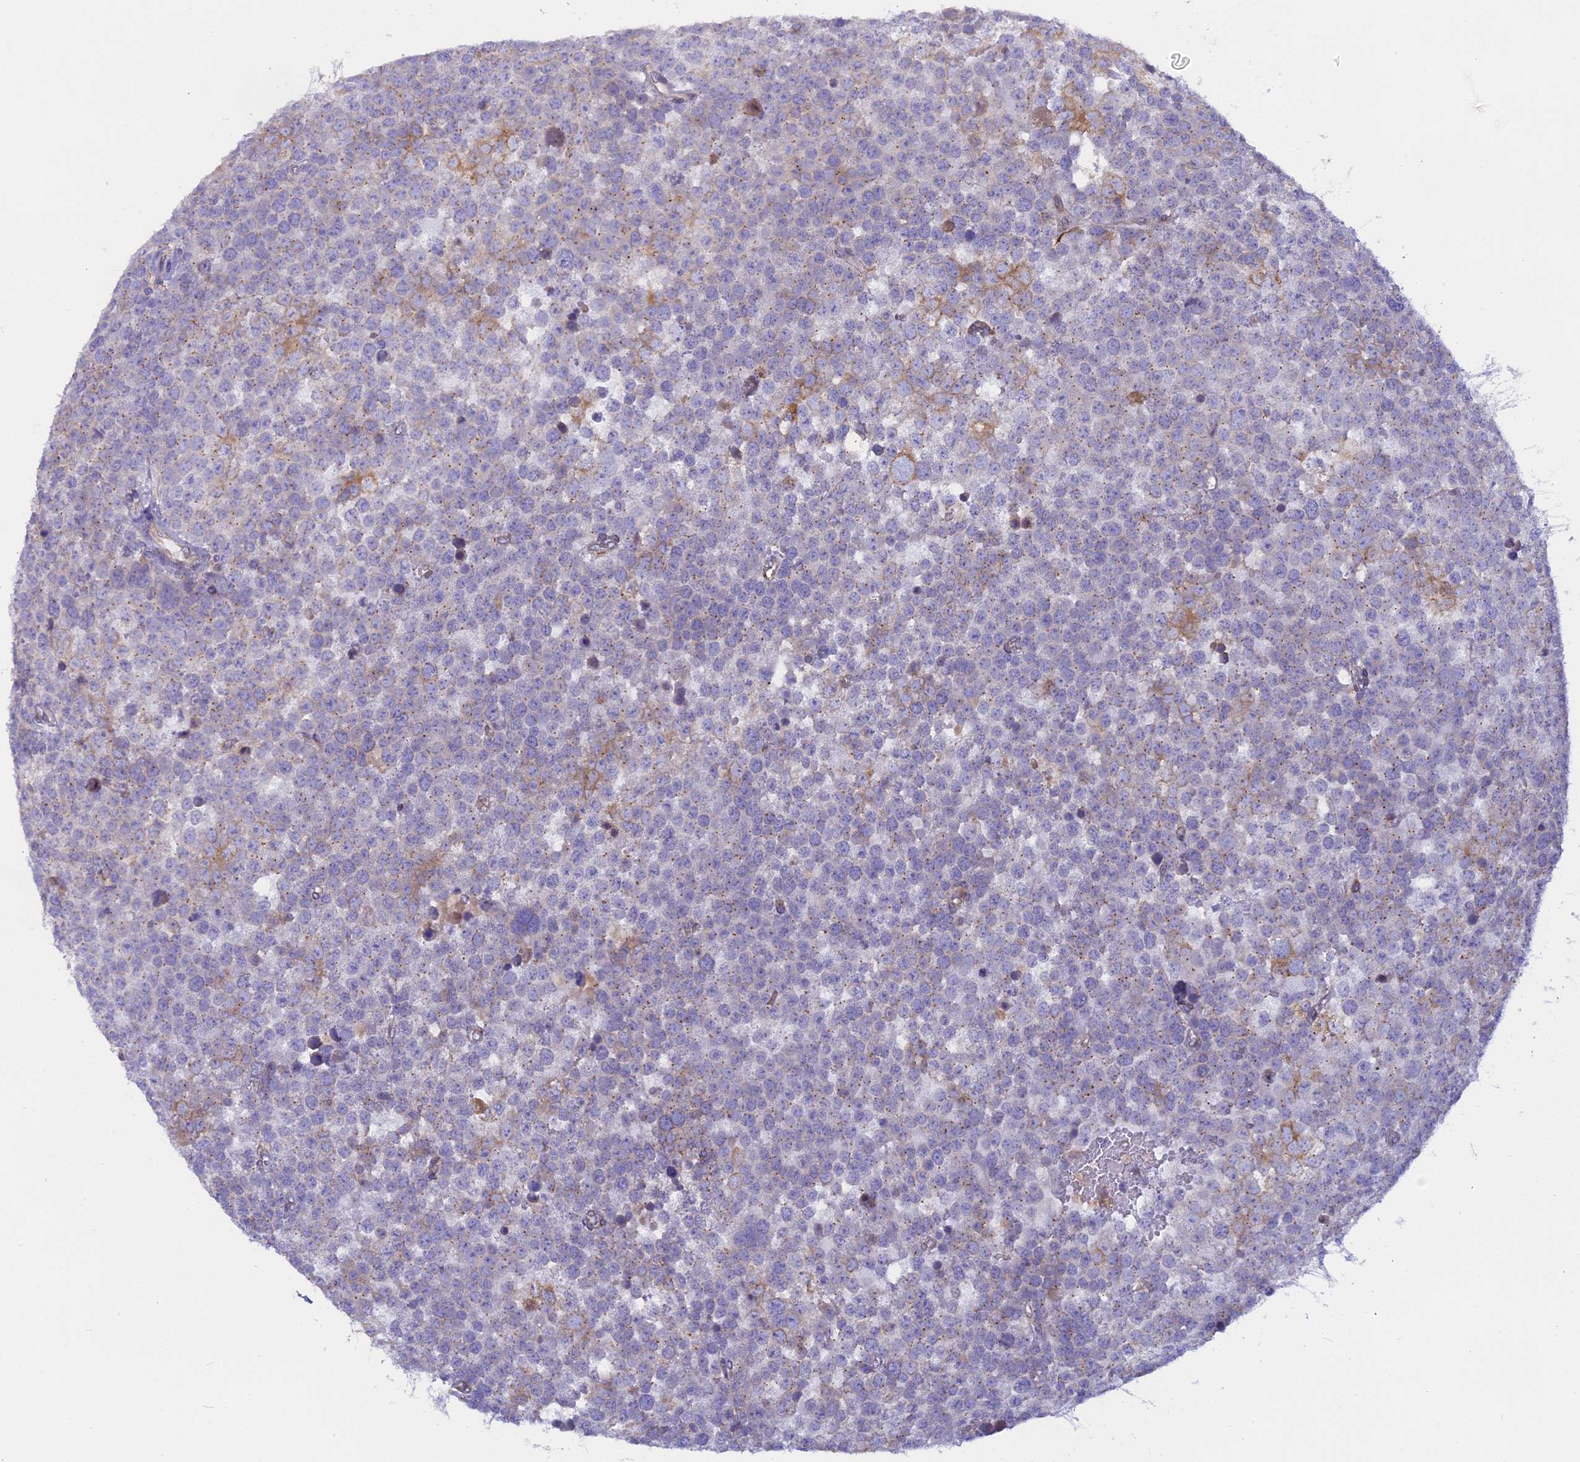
{"staining": {"intensity": "moderate", "quantity": "<25%", "location": "cytoplasmic/membranous"}, "tissue": "testis cancer", "cell_type": "Tumor cells", "image_type": "cancer", "snomed": [{"axis": "morphology", "description": "Seminoma, NOS"}, {"axis": "topography", "description": "Testis"}], "caption": "A histopathology image showing moderate cytoplasmic/membranous expression in approximately <25% of tumor cells in seminoma (testis), as visualized by brown immunohistochemical staining.", "gene": "TLCD1", "patient": {"sex": "male", "age": 71}}